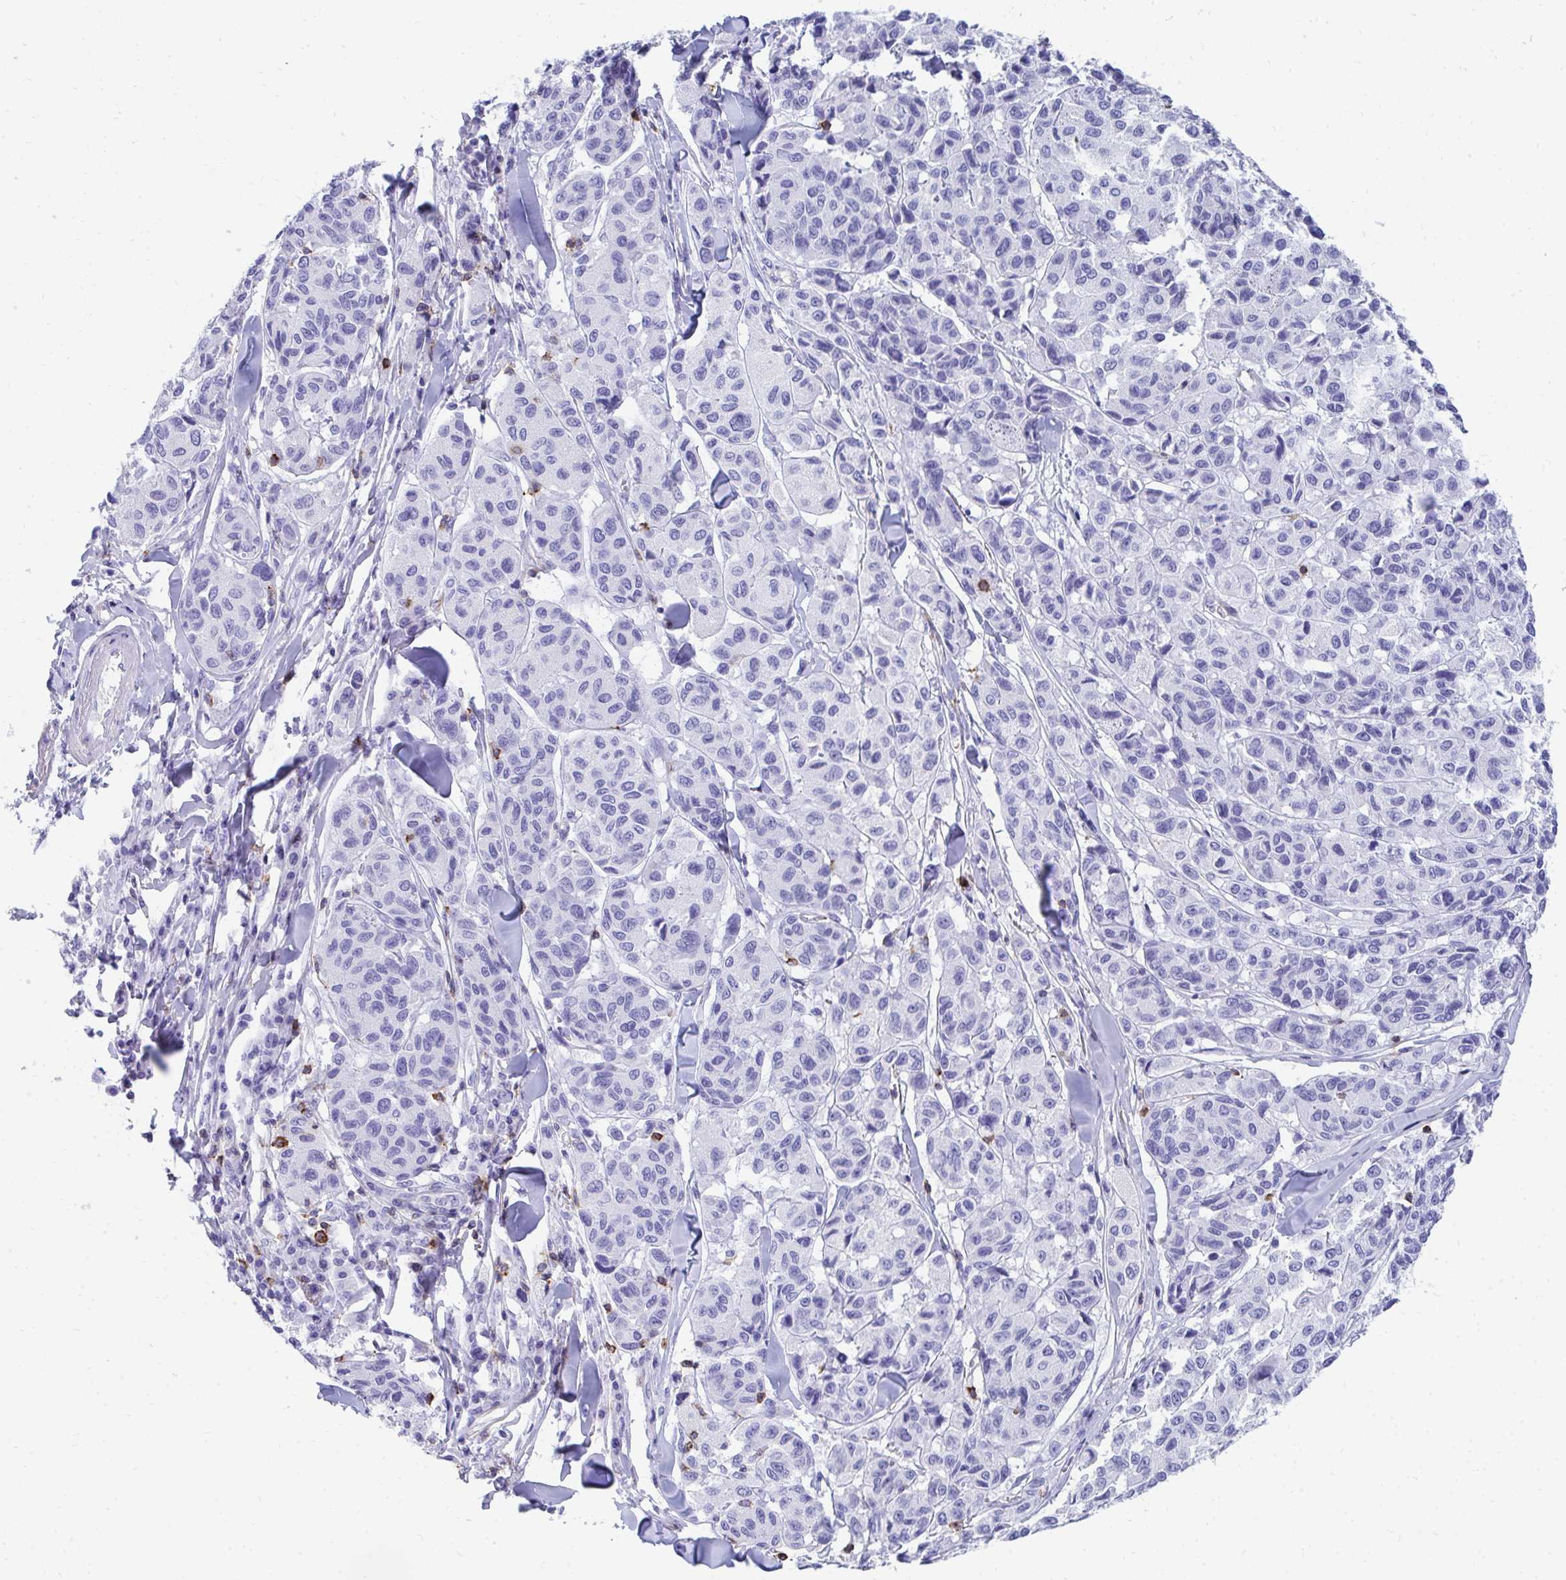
{"staining": {"intensity": "negative", "quantity": "none", "location": "none"}, "tissue": "melanoma", "cell_type": "Tumor cells", "image_type": "cancer", "snomed": [{"axis": "morphology", "description": "Malignant melanoma, NOS"}, {"axis": "topography", "description": "Skin"}], "caption": "The histopathology image displays no staining of tumor cells in malignant melanoma.", "gene": "CD7", "patient": {"sex": "female", "age": 66}}